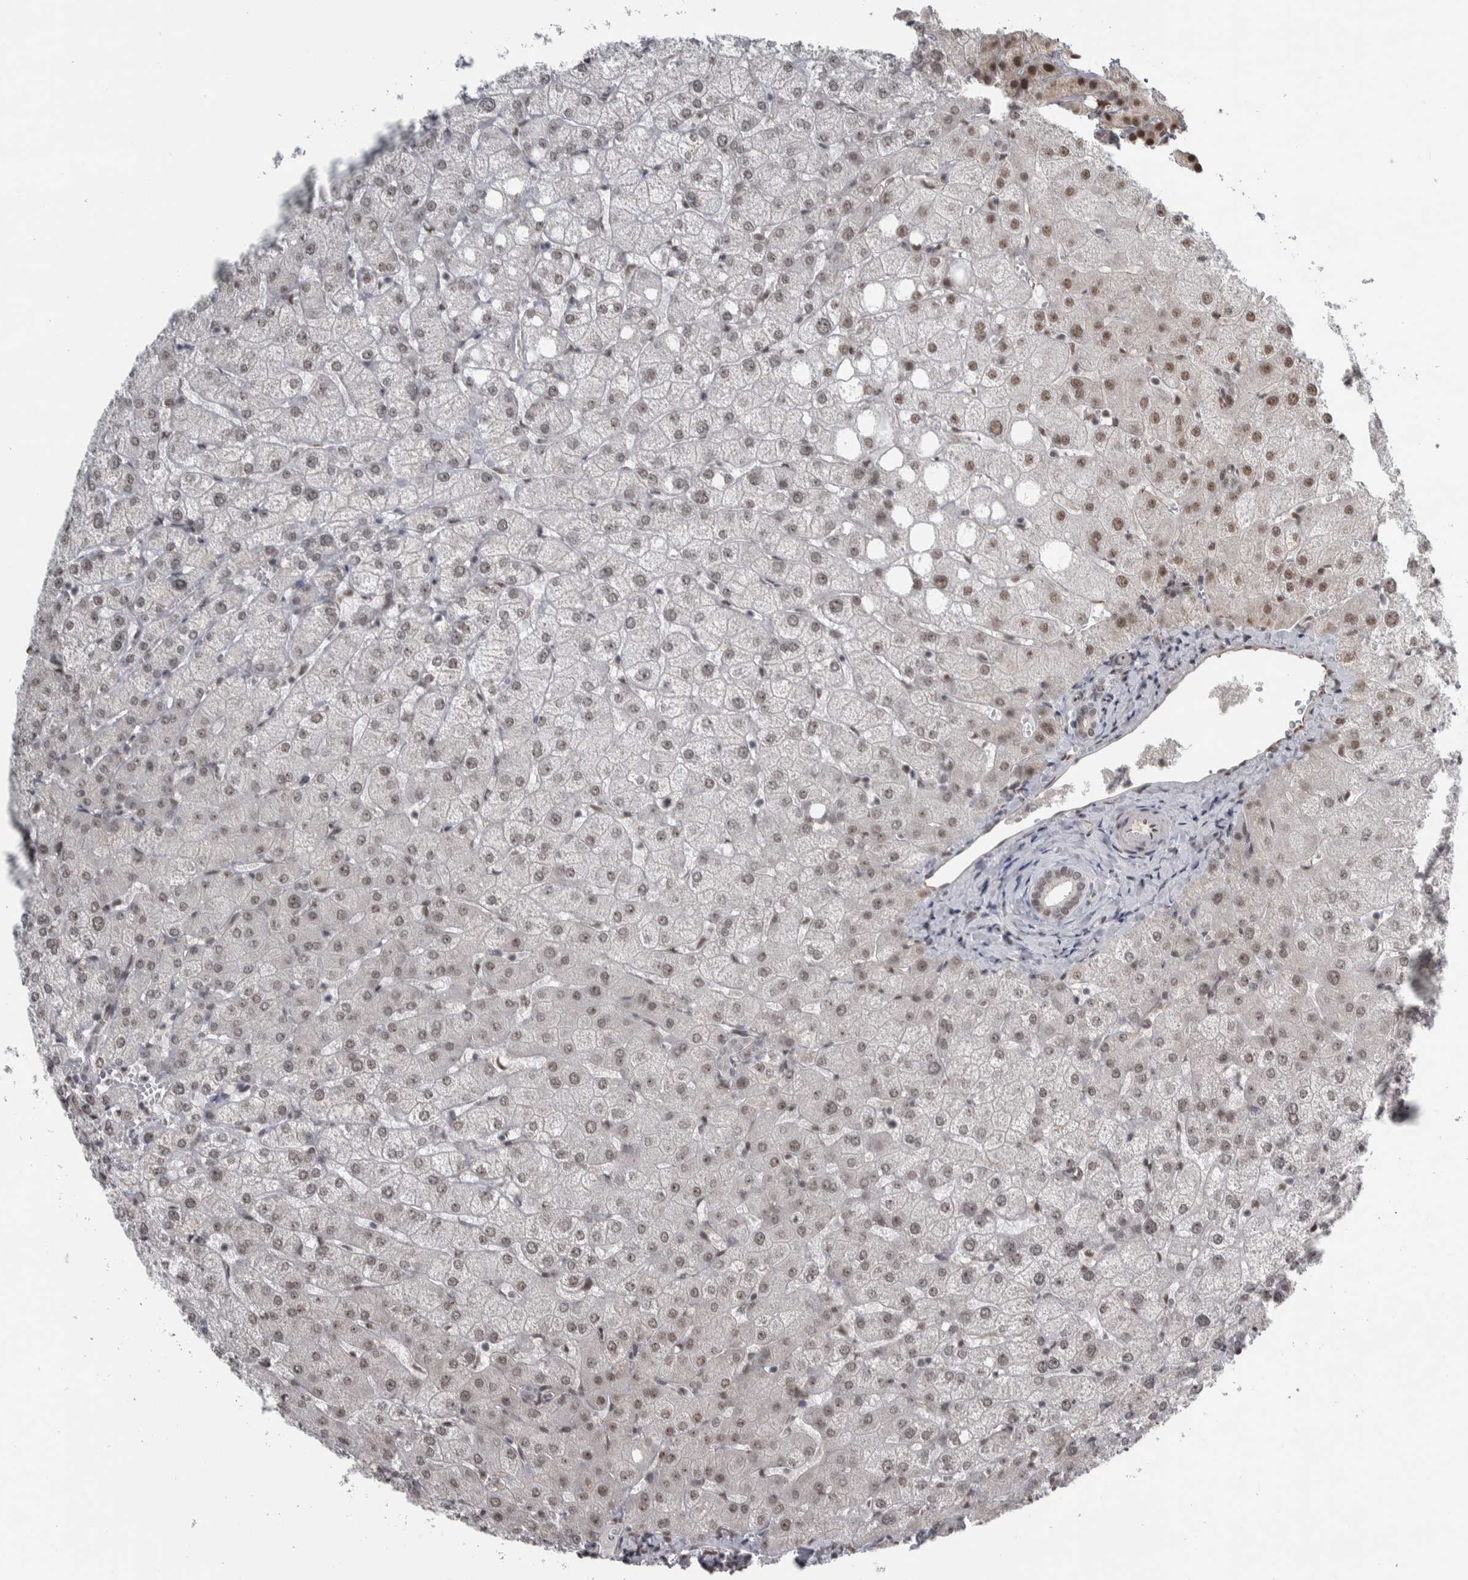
{"staining": {"intensity": "weak", "quantity": "<25%", "location": "nuclear"}, "tissue": "liver", "cell_type": "Cholangiocytes", "image_type": "normal", "snomed": [{"axis": "morphology", "description": "Normal tissue, NOS"}, {"axis": "topography", "description": "Liver"}], "caption": "The immunohistochemistry (IHC) photomicrograph has no significant staining in cholangiocytes of liver. The staining is performed using DAB brown chromogen with nuclei counter-stained in using hematoxylin.", "gene": "DDX42", "patient": {"sex": "female", "age": 54}}